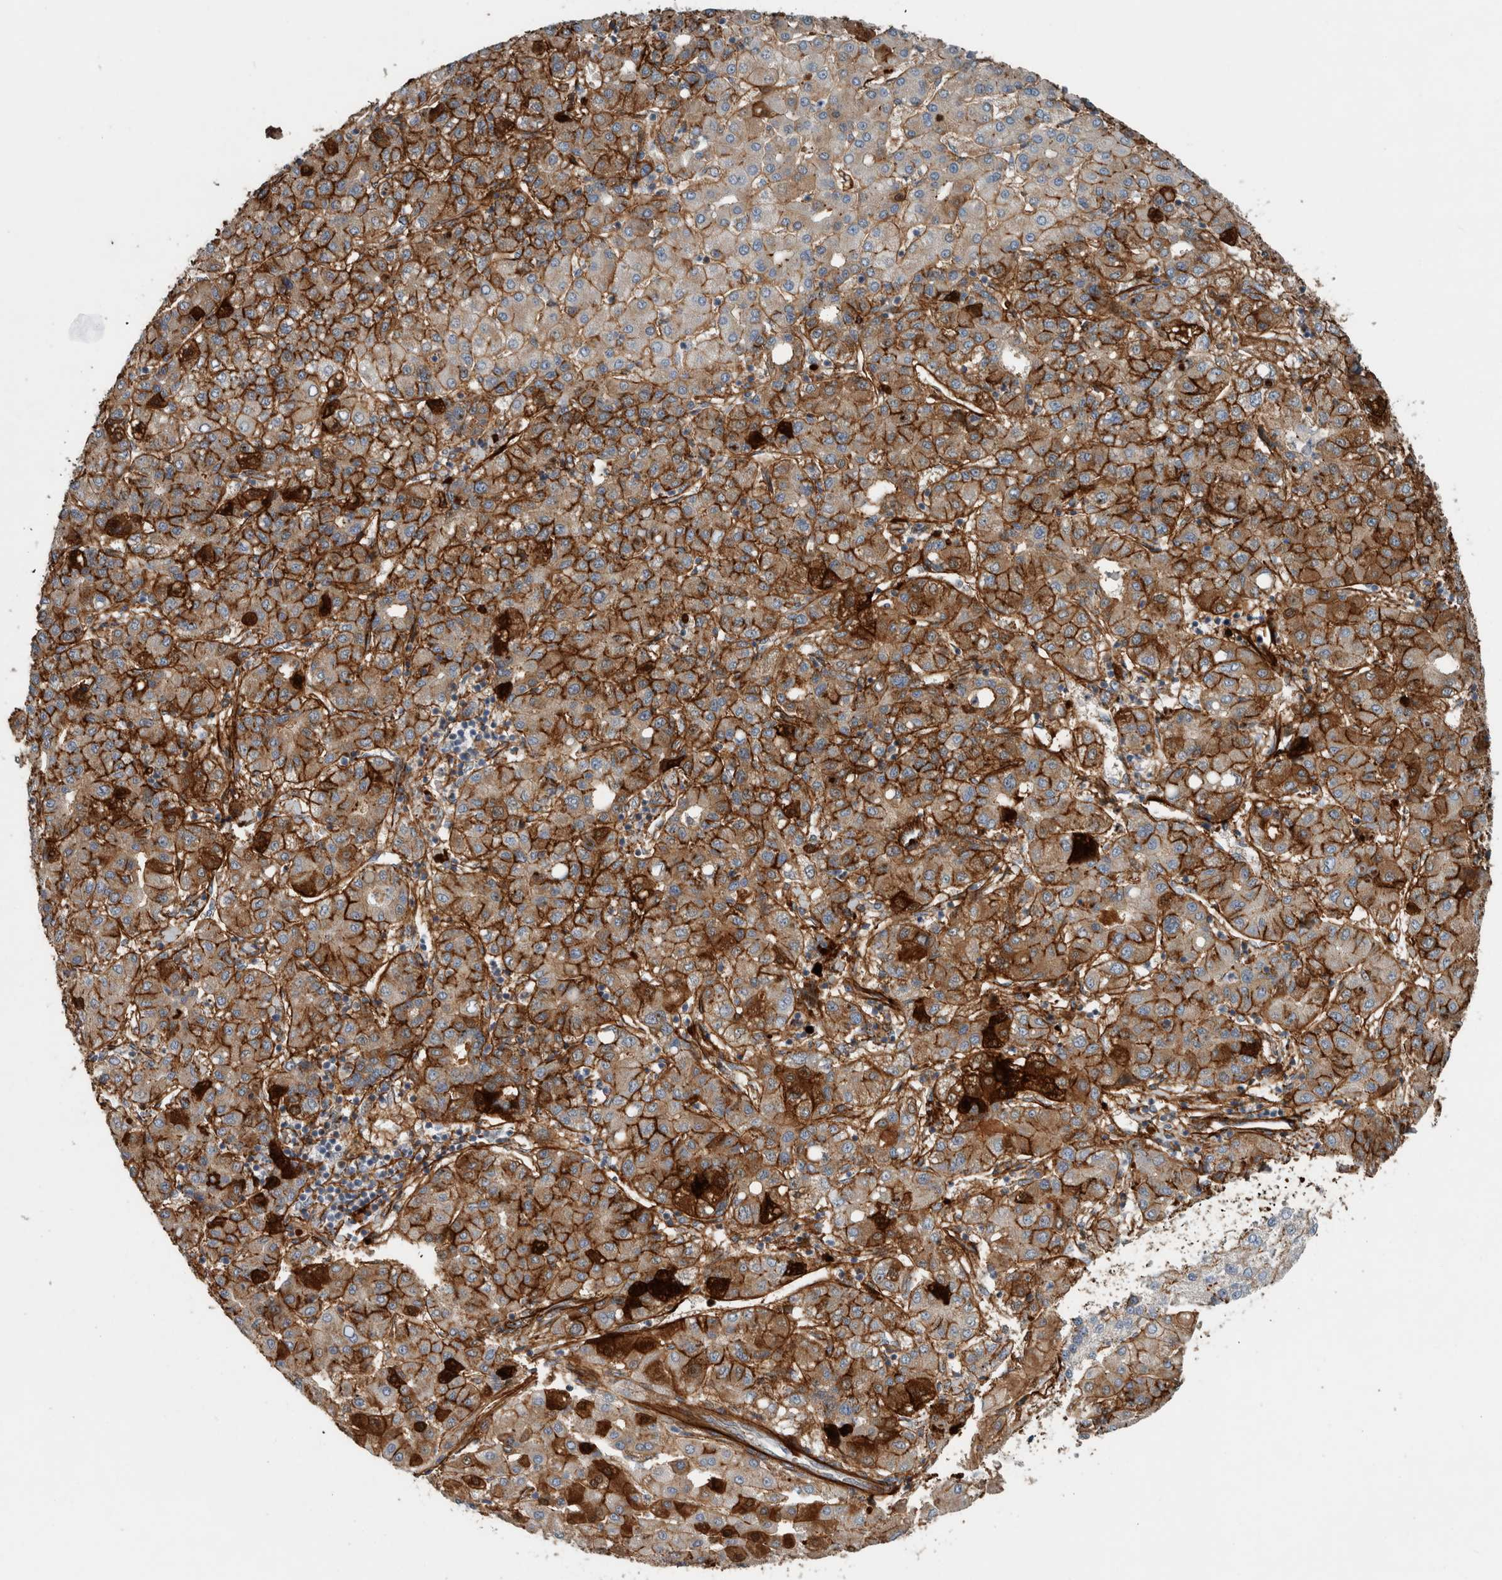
{"staining": {"intensity": "strong", "quantity": ">75%", "location": "cytoplasmic/membranous"}, "tissue": "liver cancer", "cell_type": "Tumor cells", "image_type": "cancer", "snomed": [{"axis": "morphology", "description": "Carcinoma, Hepatocellular, NOS"}, {"axis": "topography", "description": "Liver"}], "caption": "Hepatocellular carcinoma (liver) stained with IHC exhibits strong cytoplasmic/membranous positivity in about >75% of tumor cells.", "gene": "FN1", "patient": {"sex": "male", "age": 65}}